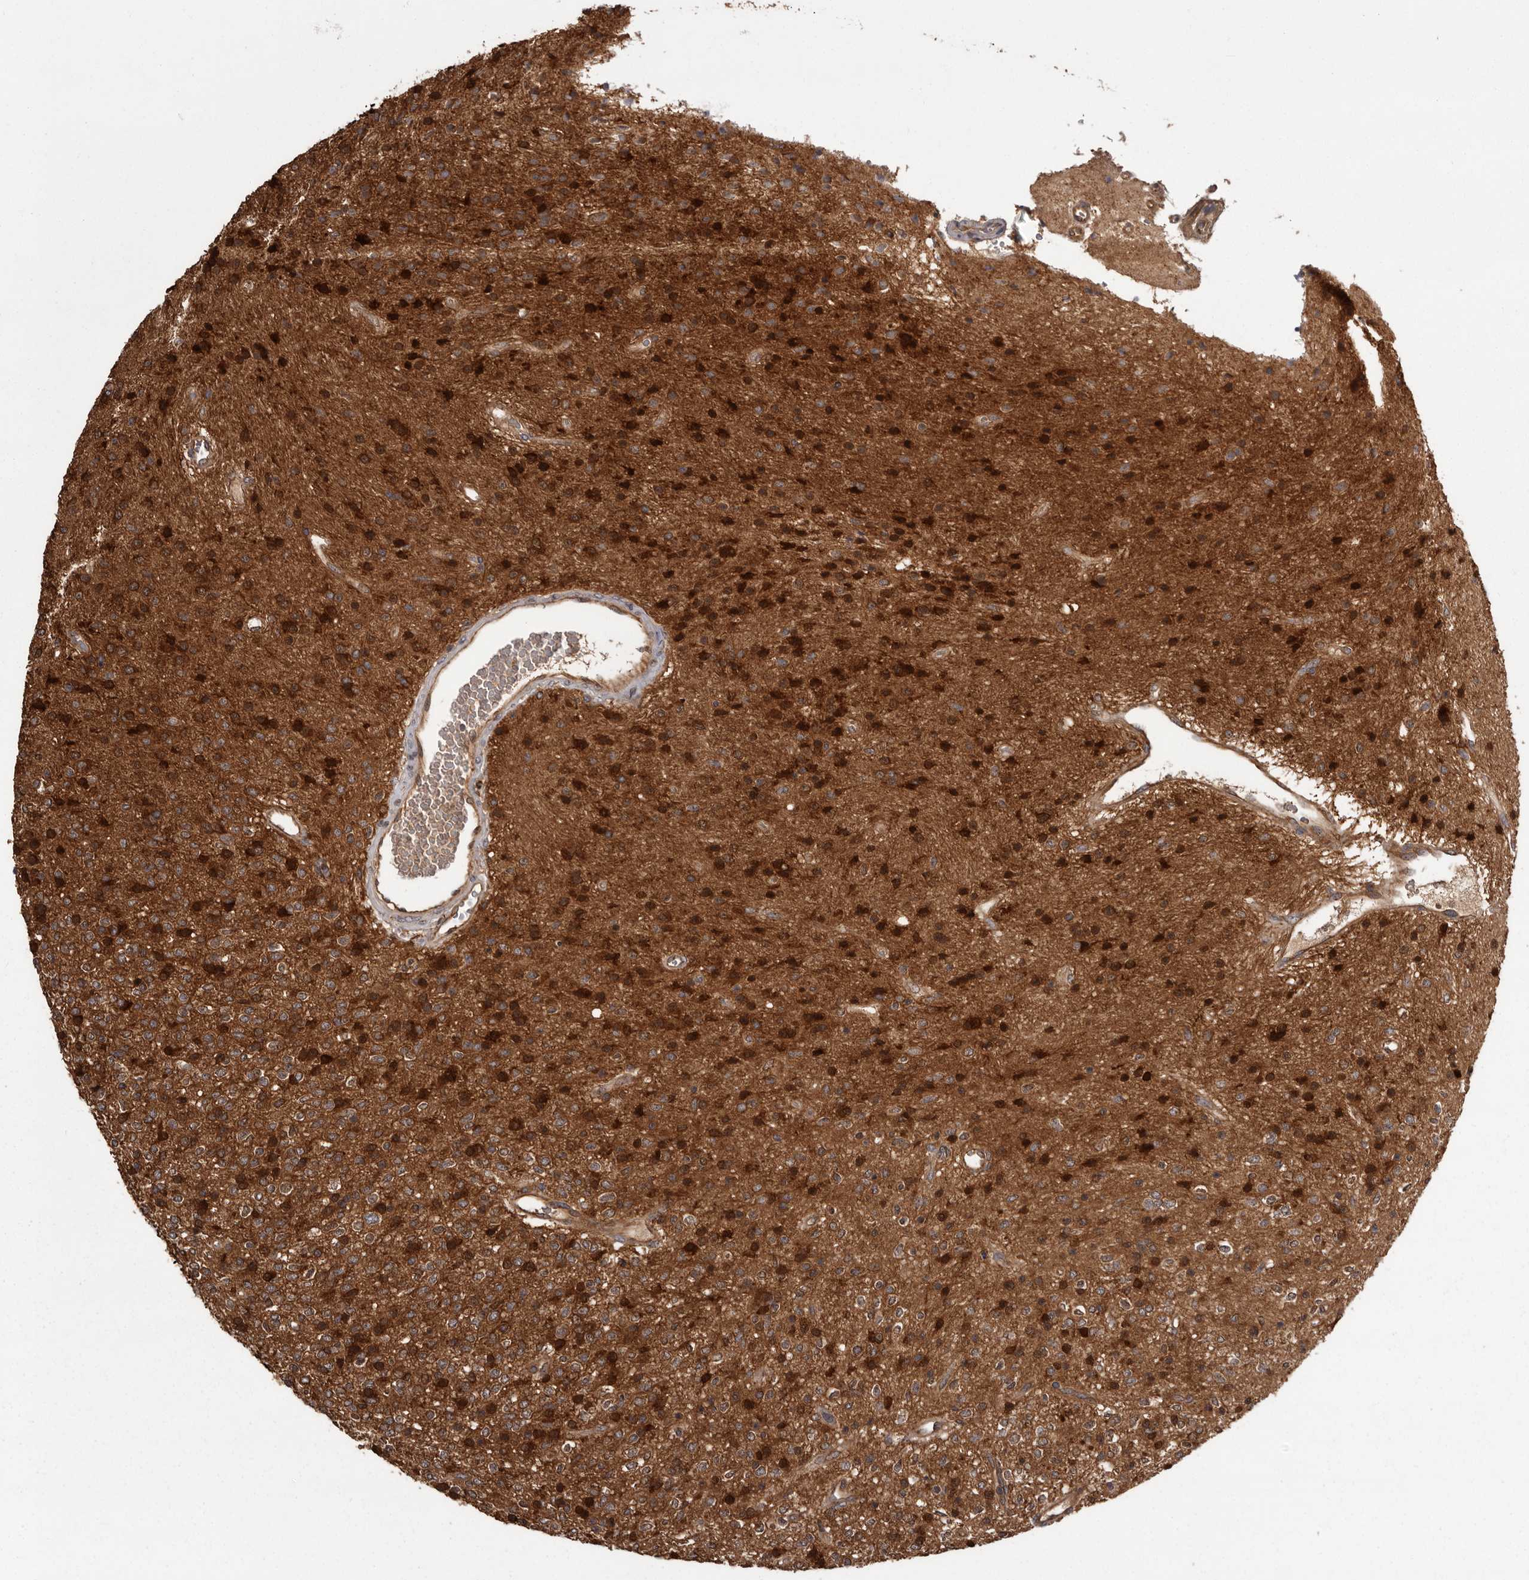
{"staining": {"intensity": "strong", "quantity": ">75%", "location": "cytoplasmic/membranous"}, "tissue": "glioma", "cell_type": "Tumor cells", "image_type": "cancer", "snomed": [{"axis": "morphology", "description": "Glioma, malignant, High grade"}, {"axis": "topography", "description": "Brain"}], "caption": "Human malignant glioma (high-grade) stained with a brown dye reveals strong cytoplasmic/membranous positive expression in approximately >75% of tumor cells.", "gene": "DARS1", "patient": {"sex": "male", "age": 34}}